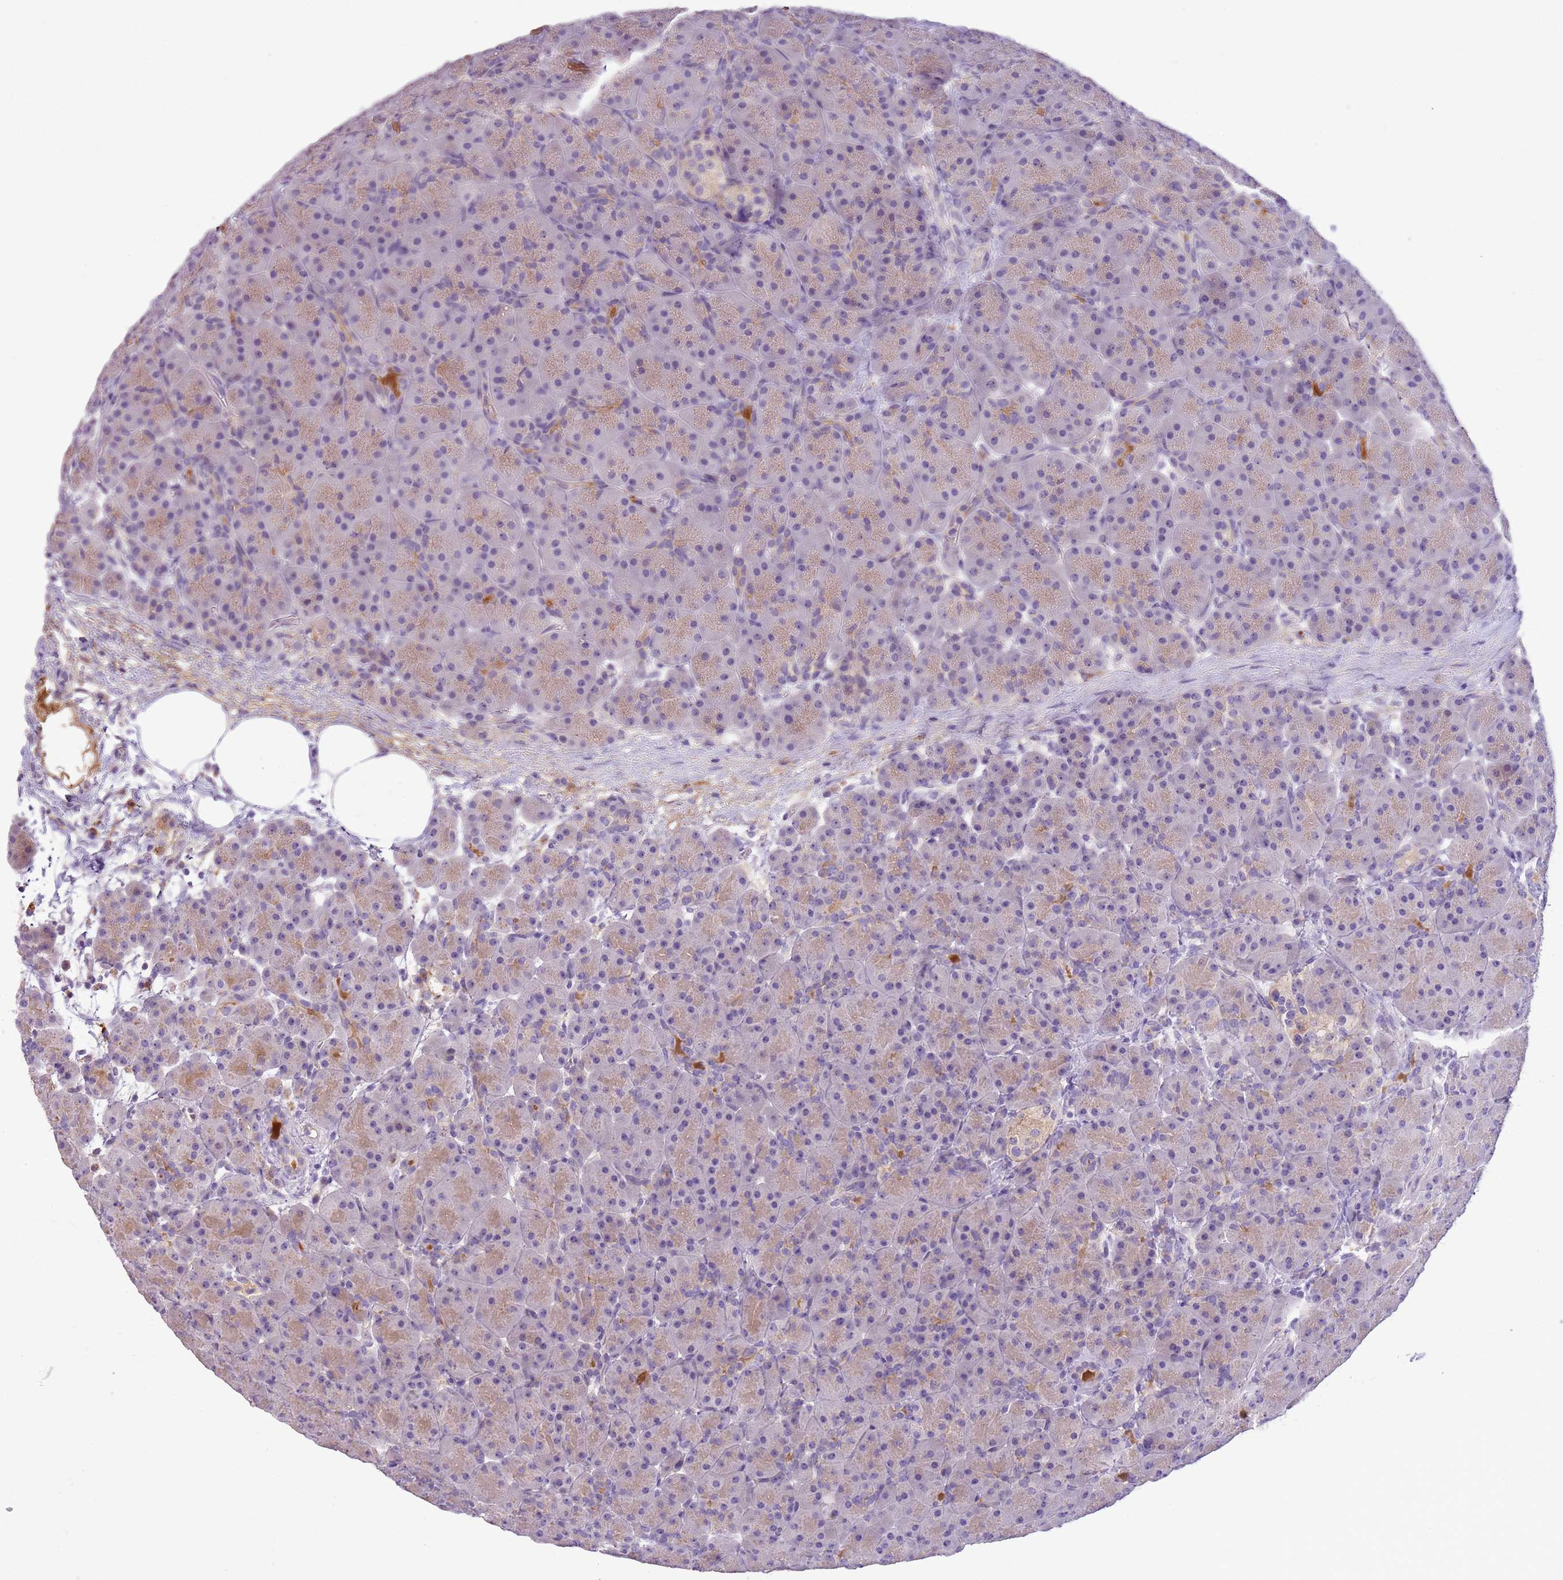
{"staining": {"intensity": "weak", "quantity": "25%-75%", "location": "cytoplasmic/membranous"}, "tissue": "pancreas", "cell_type": "Exocrine glandular cells", "image_type": "normal", "snomed": [{"axis": "morphology", "description": "Normal tissue, NOS"}, {"axis": "topography", "description": "Pancreas"}], "caption": "The immunohistochemical stain shows weak cytoplasmic/membranous positivity in exocrine glandular cells of unremarkable pancreas. (Stains: DAB in brown, nuclei in blue, Microscopy: brightfield microscopy at high magnification).", "gene": "SCAMP5", "patient": {"sex": "male", "age": 66}}